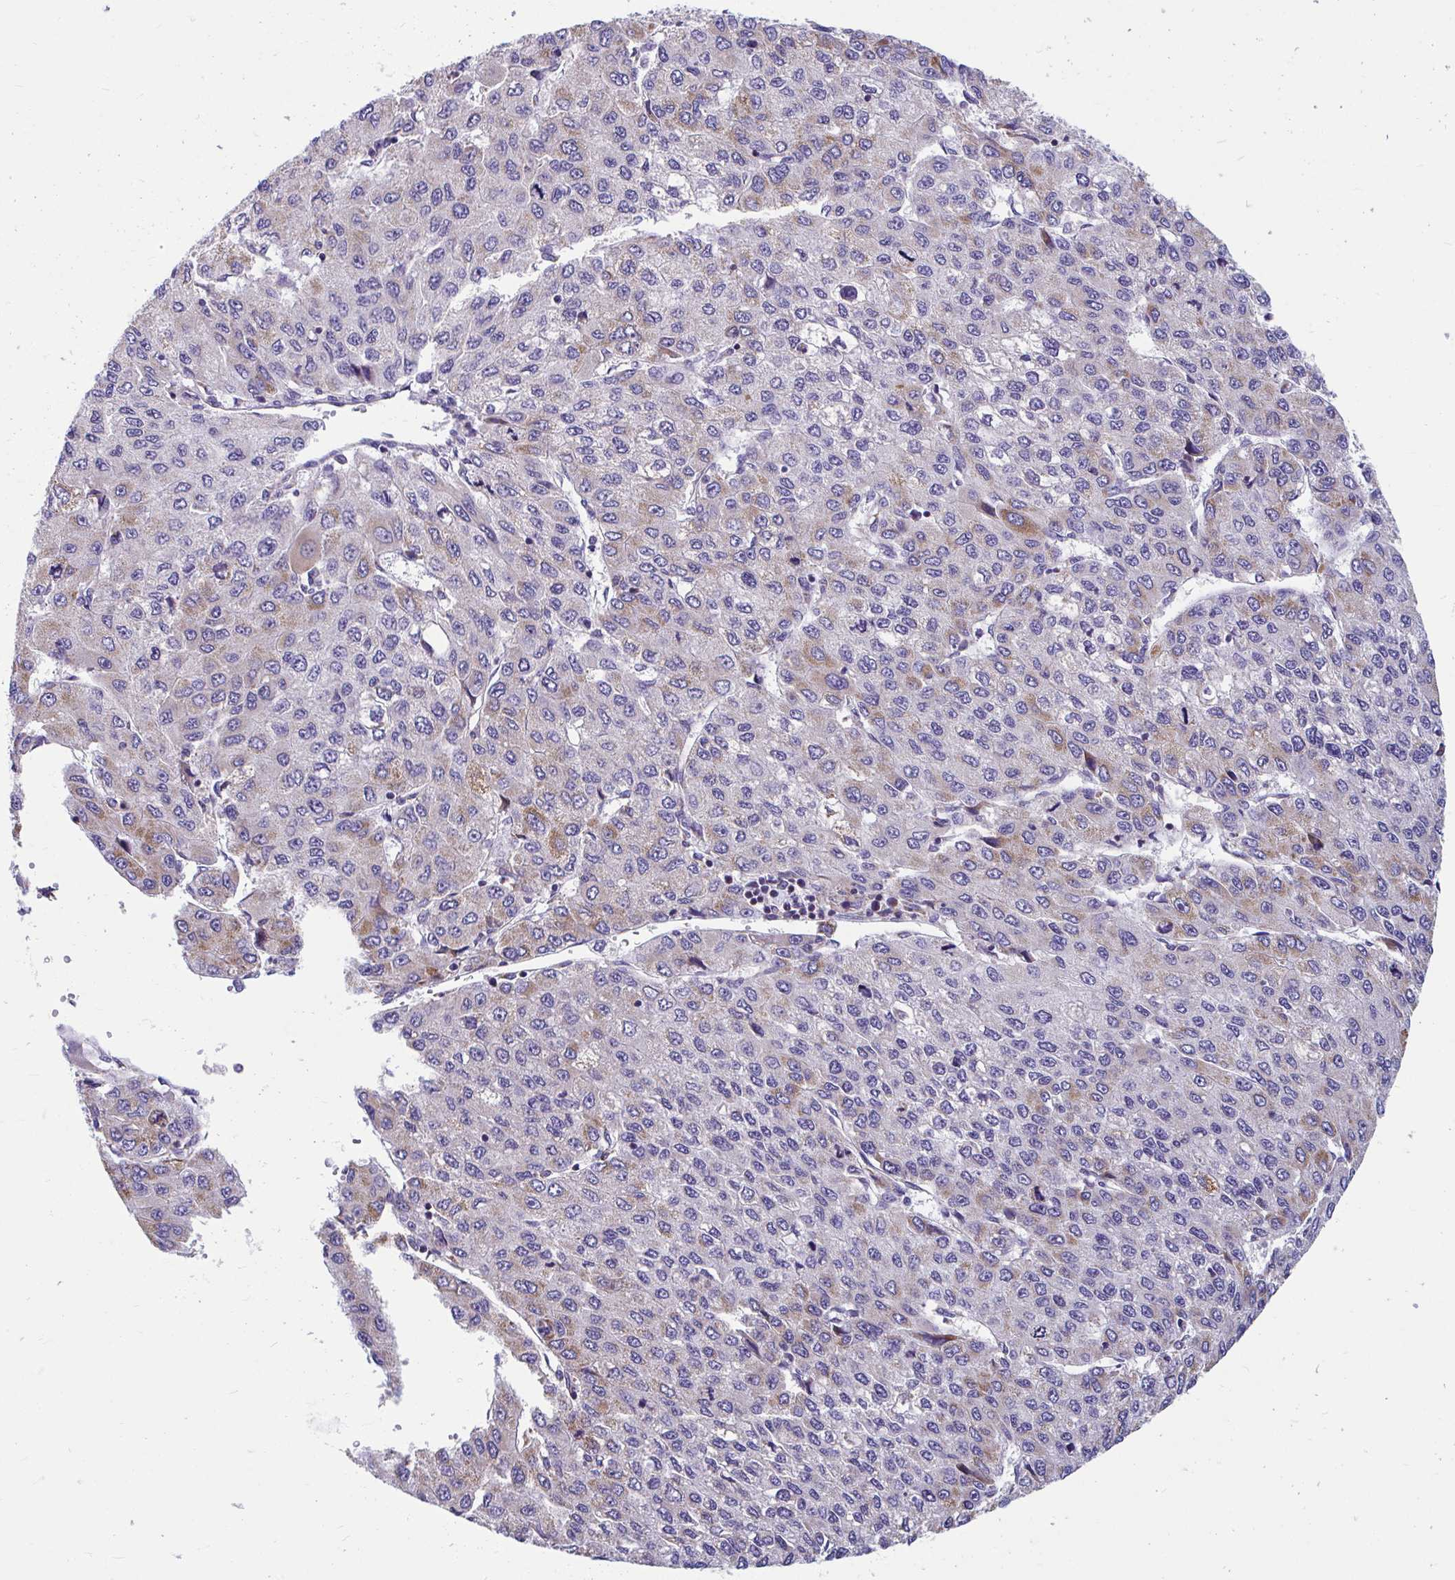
{"staining": {"intensity": "moderate", "quantity": "<25%", "location": "cytoplasmic/membranous"}, "tissue": "liver cancer", "cell_type": "Tumor cells", "image_type": "cancer", "snomed": [{"axis": "morphology", "description": "Carcinoma, Hepatocellular, NOS"}, {"axis": "topography", "description": "Liver"}], "caption": "Moderate cytoplasmic/membranous protein expression is identified in about <25% of tumor cells in liver cancer (hepatocellular carcinoma).", "gene": "OR13A1", "patient": {"sex": "female", "age": 66}}